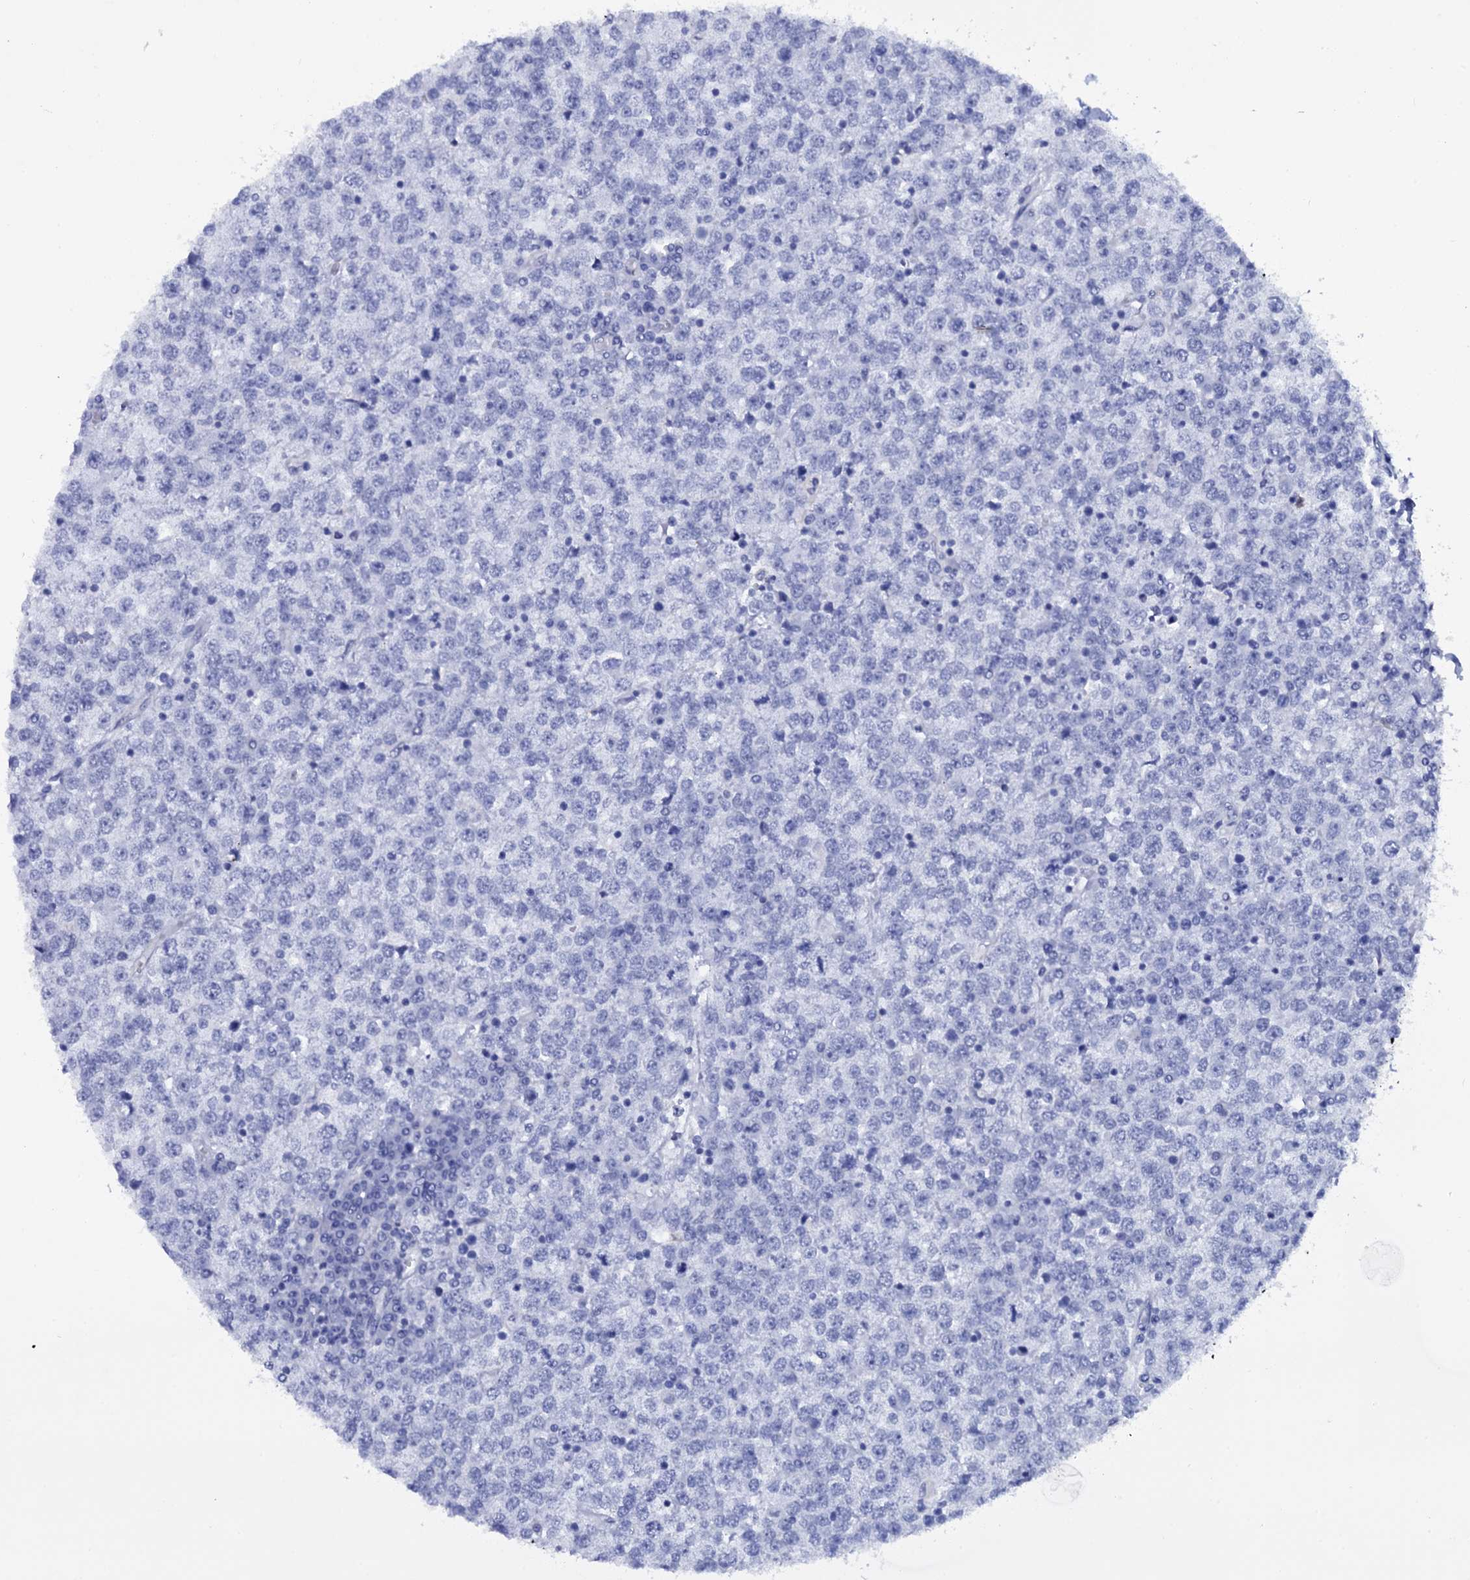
{"staining": {"intensity": "negative", "quantity": "none", "location": "none"}, "tissue": "testis cancer", "cell_type": "Tumor cells", "image_type": "cancer", "snomed": [{"axis": "morphology", "description": "Seminoma, NOS"}, {"axis": "topography", "description": "Testis"}], "caption": "Immunohistochemistry micrograph of seminoma (testis) stained for a protein (brown), which shows no expression in tumor cells.", "gene": "ITPRID2", "patient": {"sex": "male", "age": 65}}